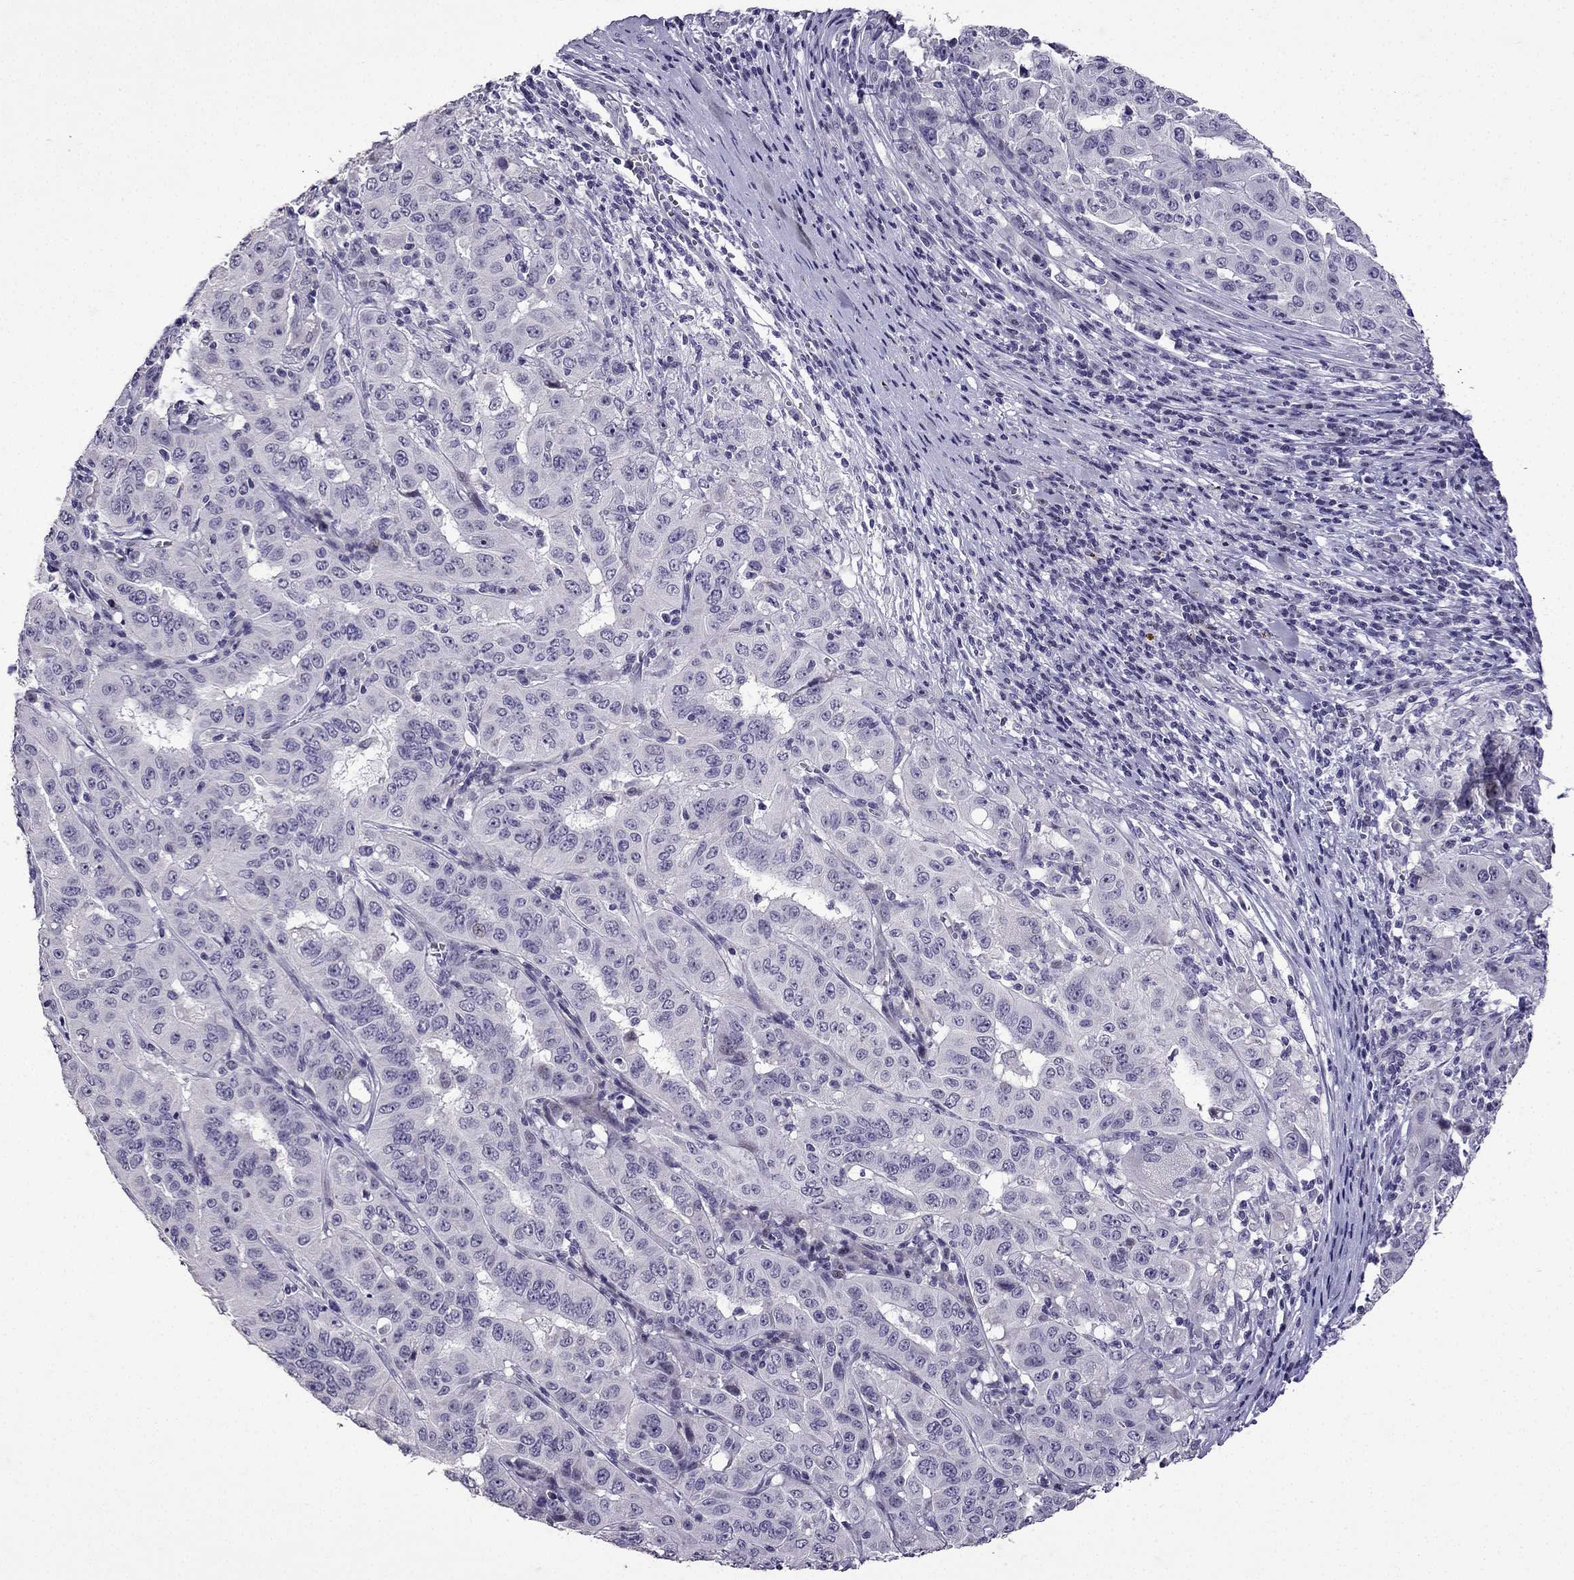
{"staining": {"intensity": "negative", "quantity": "none", "location": "none"}, "tissue": "pancreatic cancer", "cell_type": "Tumor cells", "image_type": "cancer", "snomed": [{"axis": "morphology", "description": "Adenocarcinoma, NOS"}, {"axis": "topography", "description": "Pancreas"}], "caption": "This is an immunohistochemistry (IHC) photomicrograph of adenocarcinoma (pancreatic). There is no staining in tumor cells.", "gene": "TTN", "patient": {"sex": "male", "age": 63}}